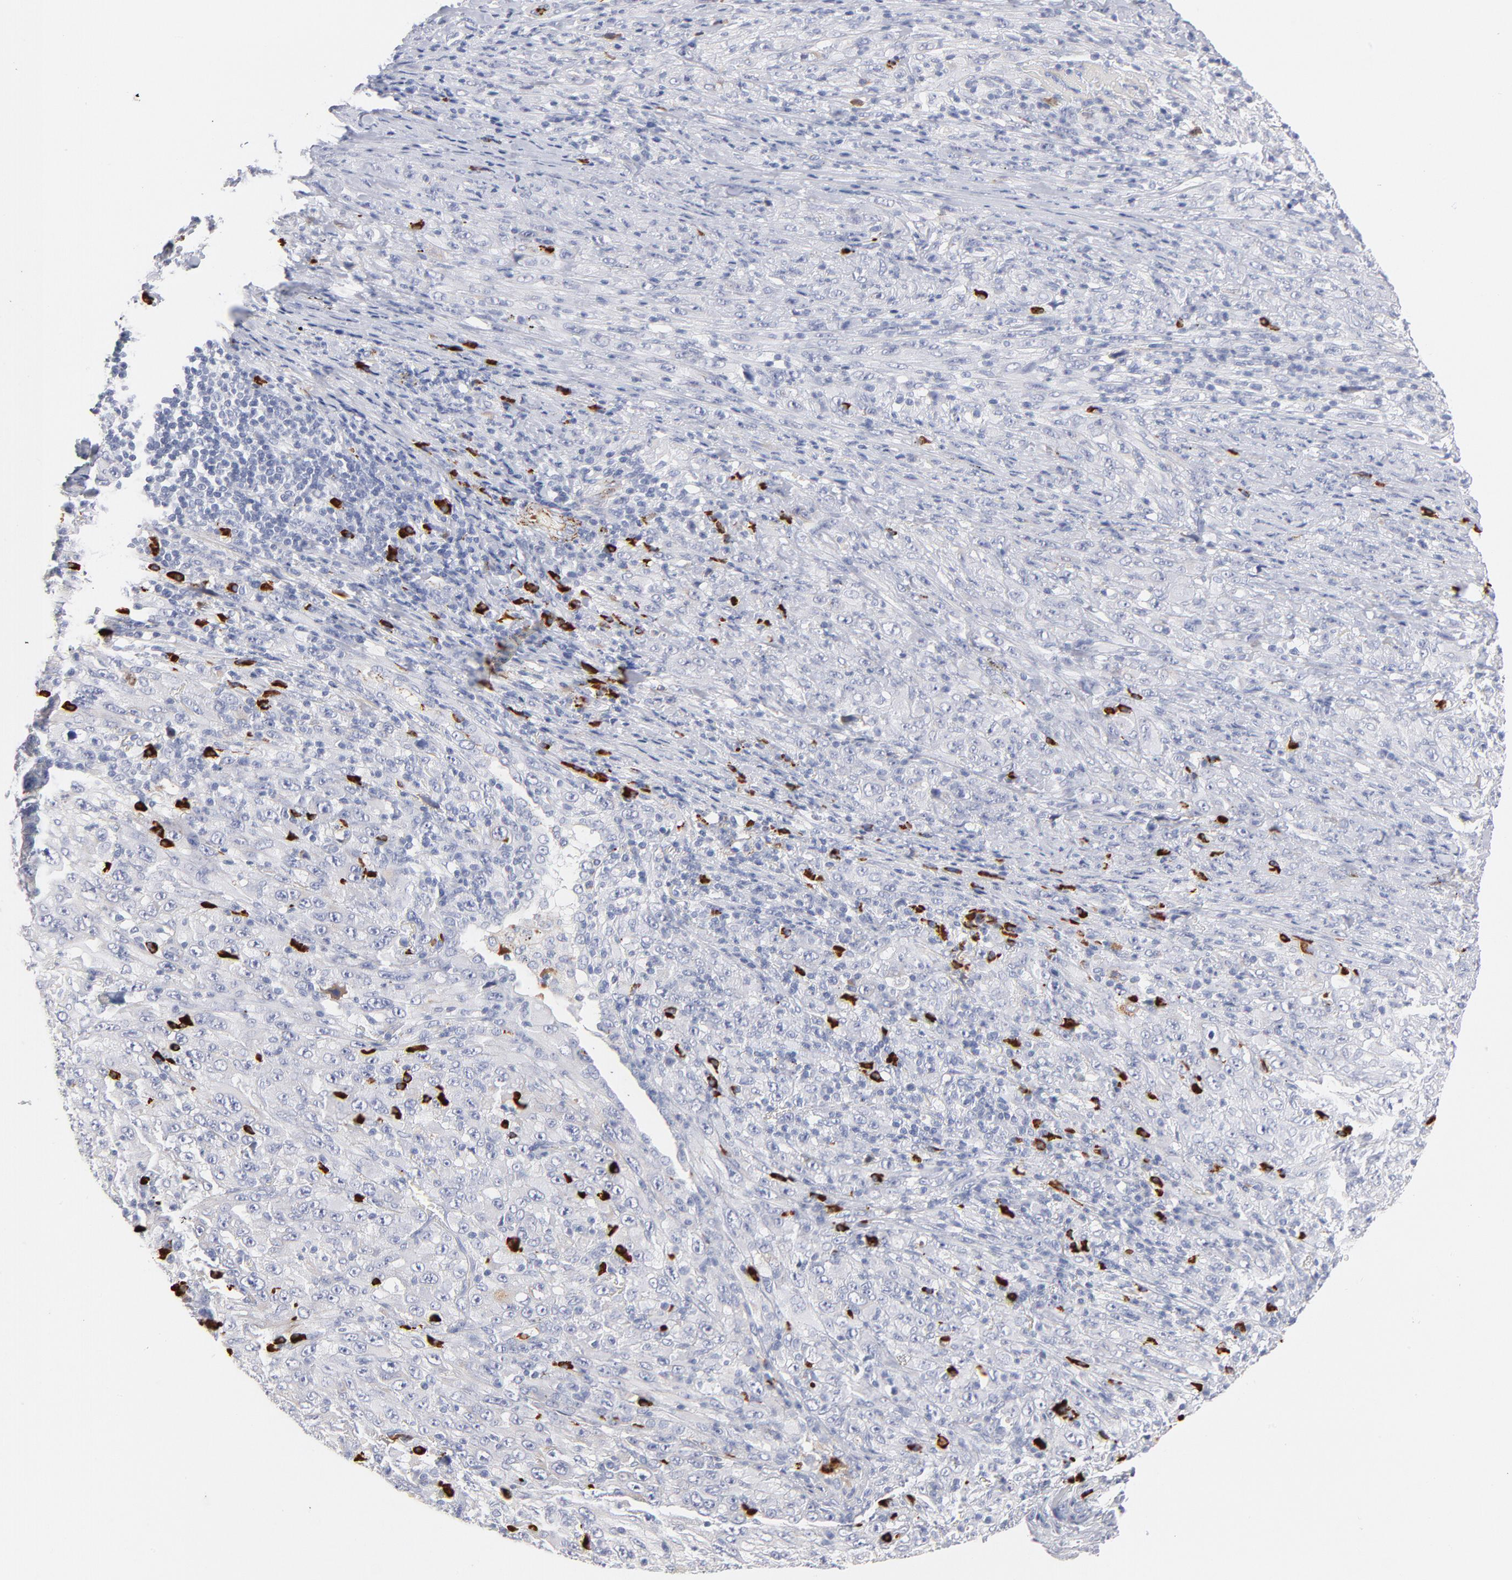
{"staining": {"intensity": "negative", "quantity": "none", "location": "none"}, "tissue": "melanoma", "cell_type": "Tumor cells", "image_type": "cancer", "snomed": [{"axis": "morphology", "description": "Malignant melanoma, Metastatic site"}, {"axis": "topography", "description": "Skin"}], "caption": "The IHC image has no significant positivity in tumor cells of malignant melanoma (metastatic site) tissue.", "gene": "PLAT", "patient": {"sex": "female", "age": 56}}